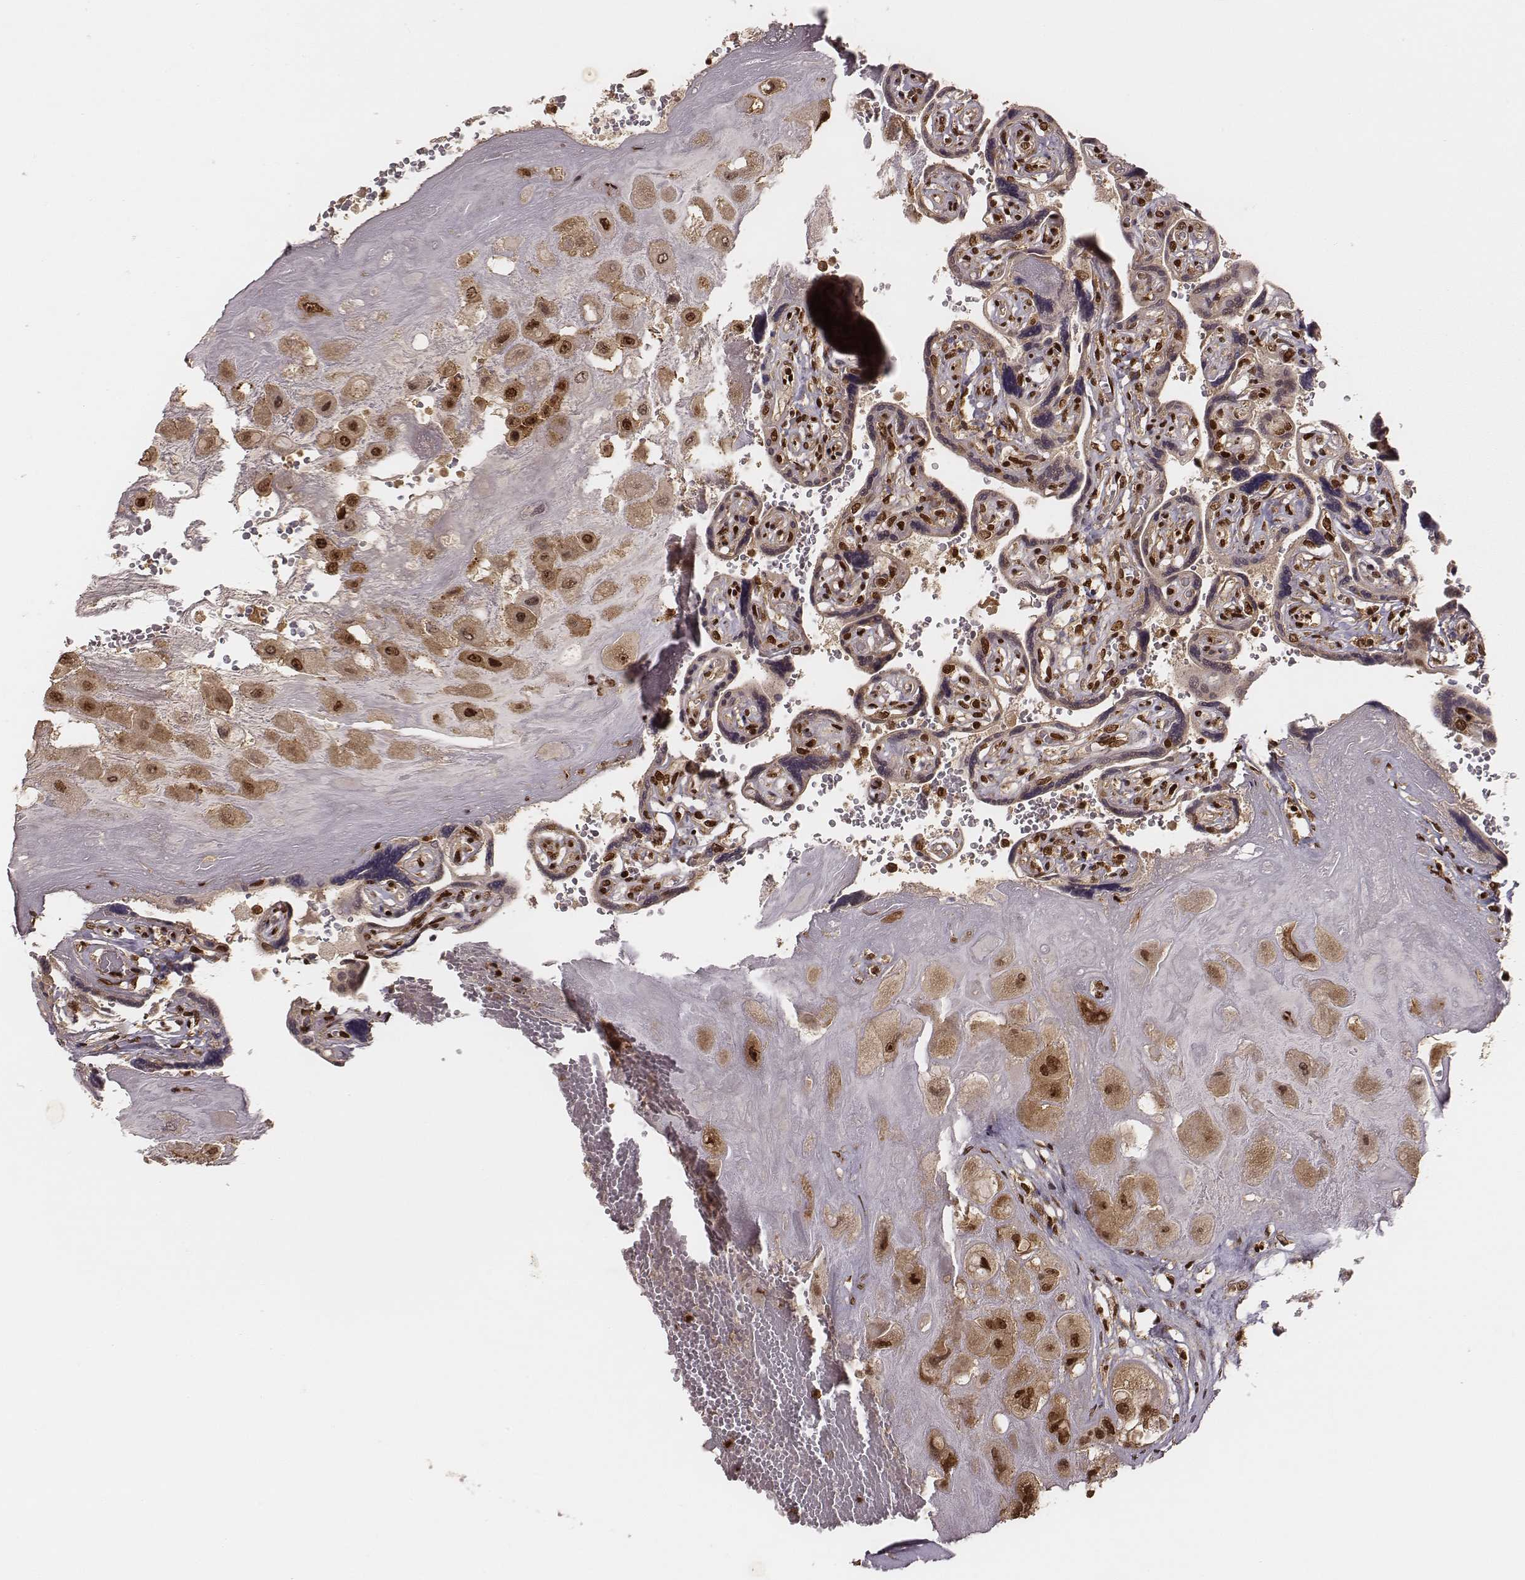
{"staining": {"intensity": "strong", "quantity": ">75%", "location": "cytoplasmic/membranous,nuclear"}, "tissue": "placenta", "cell_type": "Decidual cells", "image_type": "normal", "snomed": [{"axis": "morphology", "description": "Normal tissue, NOS"}, {"axis": "topography", "description": "Placenta"}], "caption": "This histopathology image shows IHC staining of benign placenta, with high strong cytoplasmic/membranous,nuclear expression in about >75% of decidual cells.", "gene": "NFX1", "patient": {"sex": "female", "age": 32}}